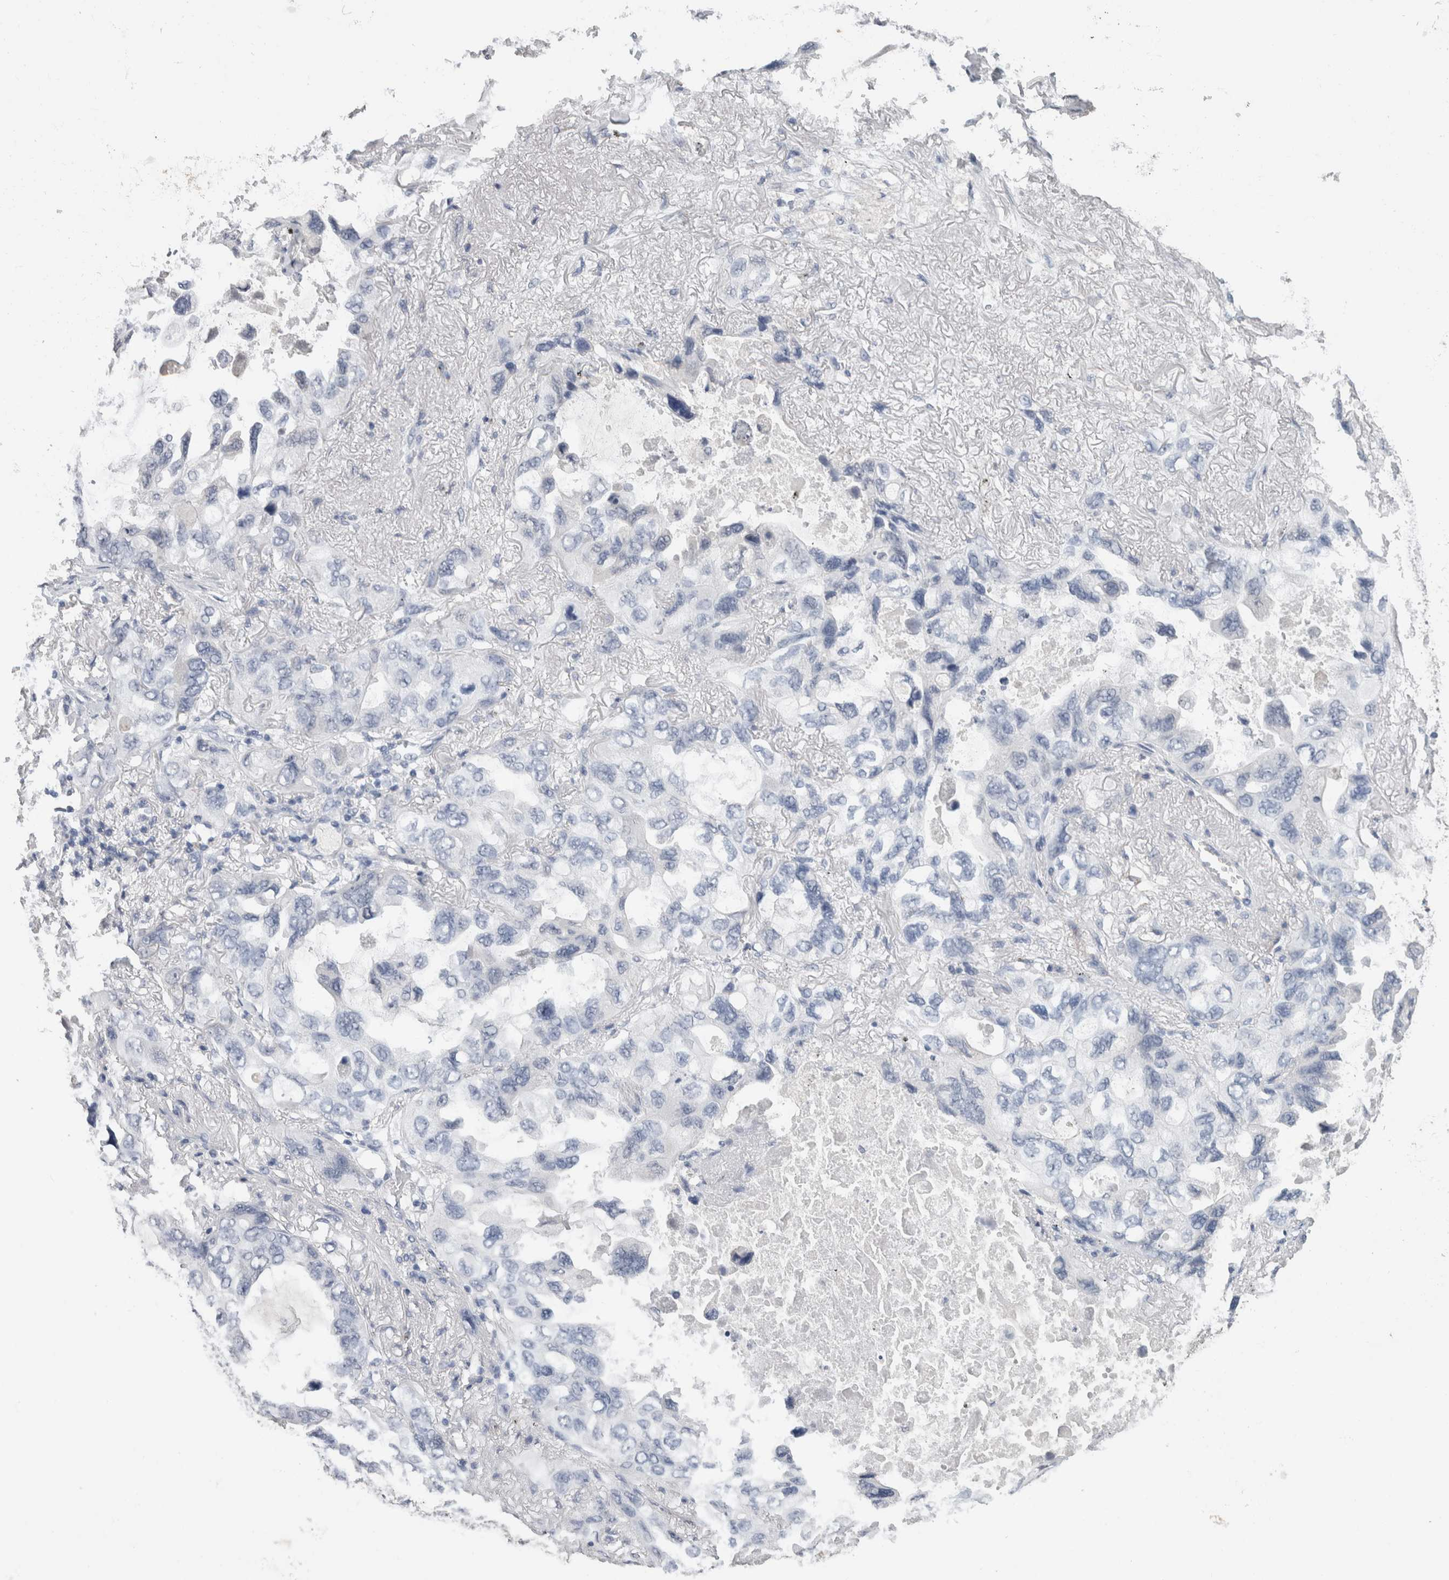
{"staining": {"intensity": "negative", "quantity": "none", "location": "none"}, "tissue": "lung cancer", "cell_type": "Tumor cells", "image_type": "cancer", "snomed": [{"axis": "morphology", "description": "Squamous cell carcinoma, NOS"}, {"axis": "topography", "description": "Lung"}], "caption": "The histopathology image exhibits no significant positivity in tumor cells of lung cancer.", "gene": "FABP4", "patient": {"sex": "female", "age": 73}}